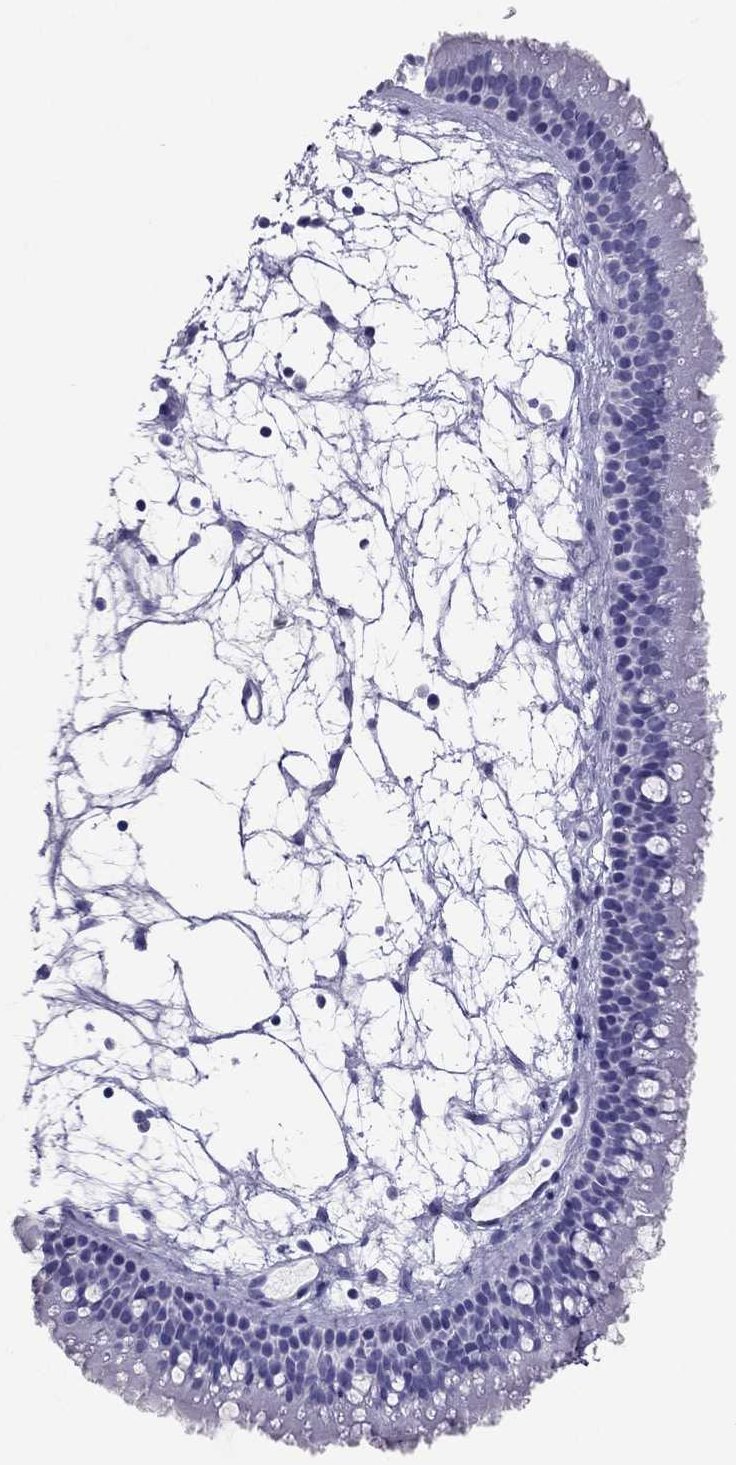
{"staining": {"intensity": "negative", "quantity": "none", "location": "none"}, "tissue": "nasopharynx", "cell_type": "Respiratory epithelial cells", "image_type": "normal", "snomed": [{"axis": "morphology", "description": "Normal tissue, NOS"}, {"axis": "topography", "description": "Nasopharynx"}], "caption": "Immunohistochemistry image of unremarkable nasopharynx stained for a protein (brown), which demonstrates no expression in respiratory epithelial cells.", "gene": "PDE6A", "patient": {"sex": "female", "age": 85}}